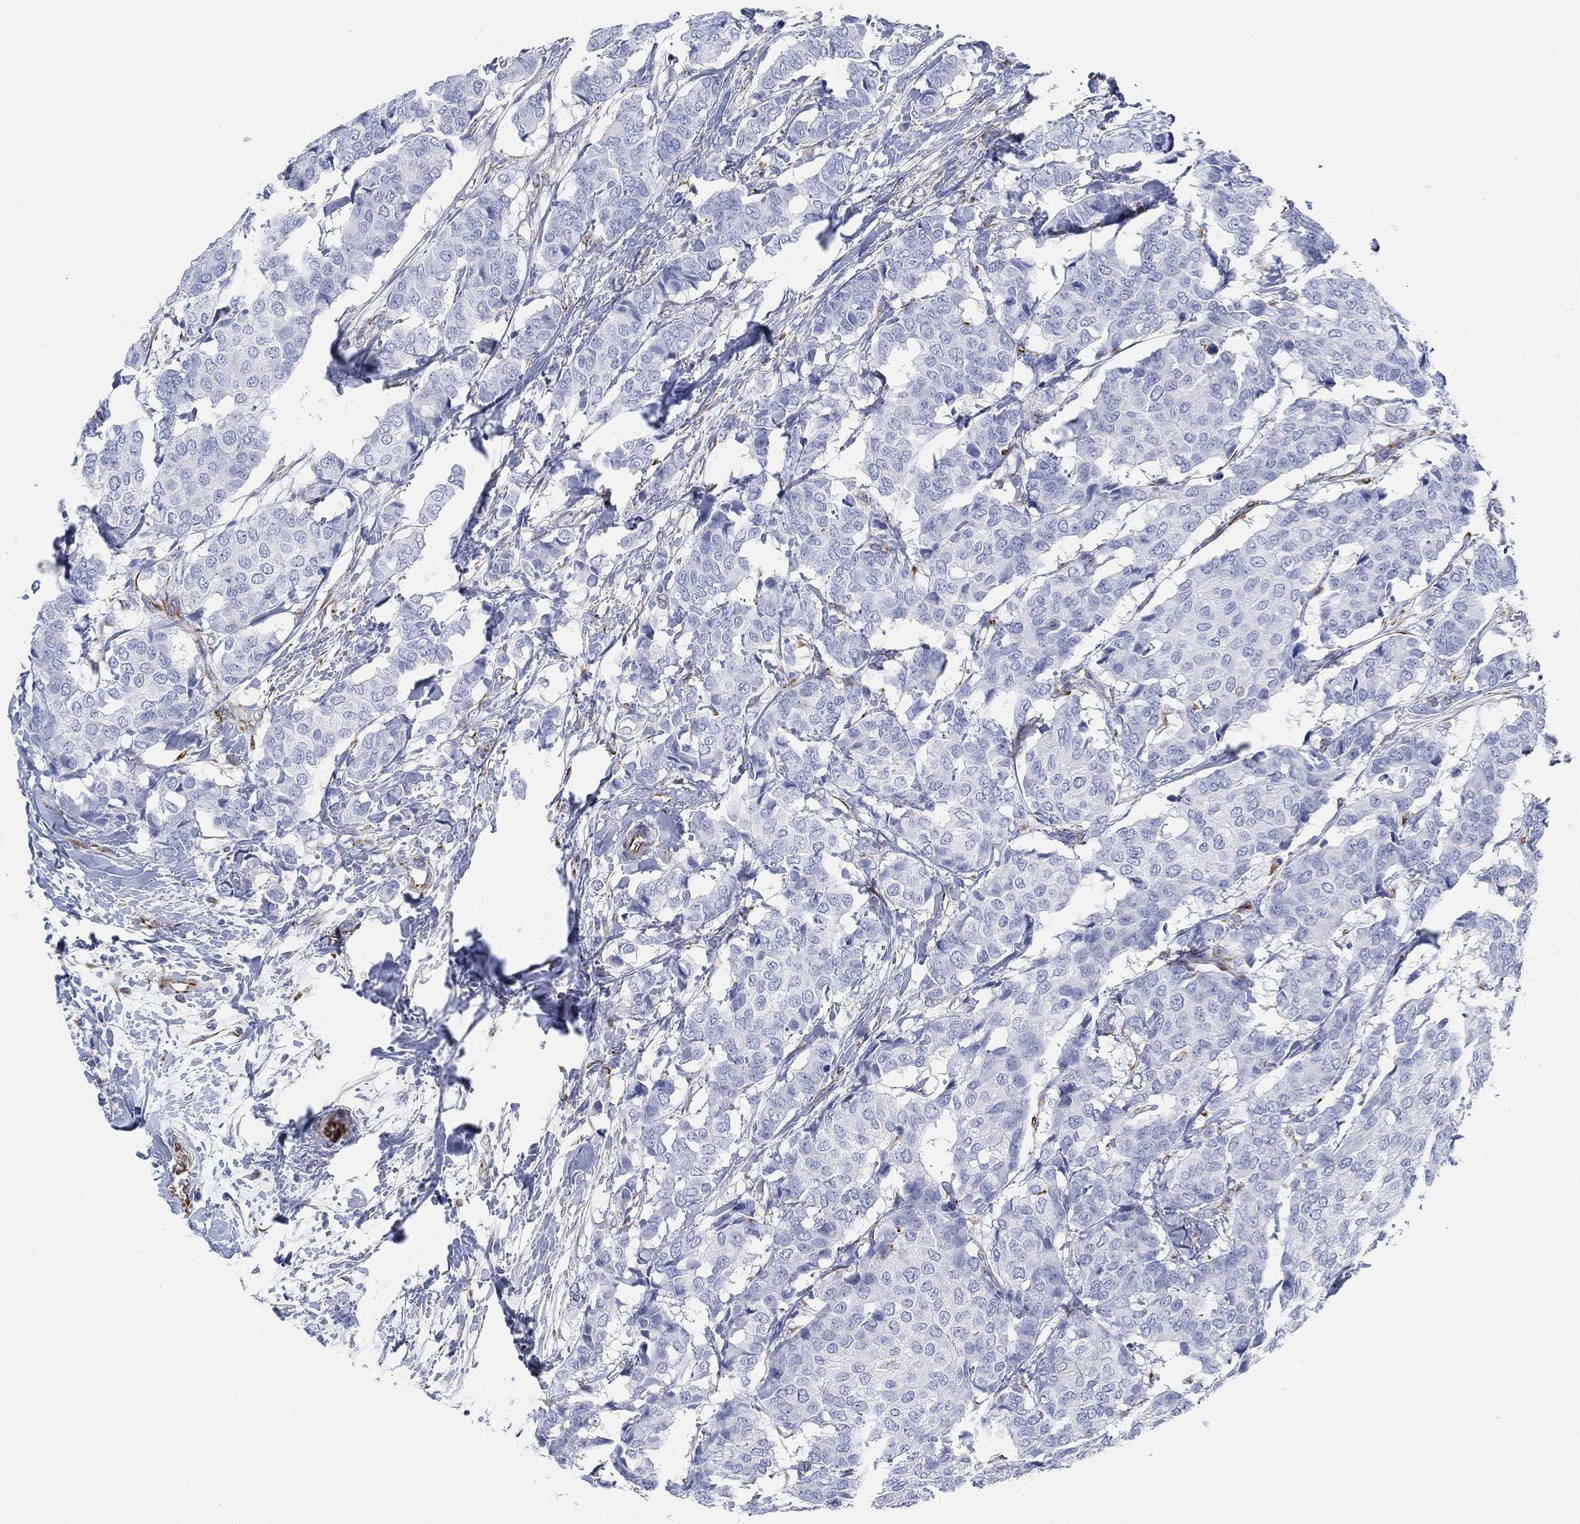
{"staining": {"intensity": "negative", "quantity": "none", "location": "none"}, "tissue": "breast cancer", "cell_type": "Tumor cells", "image_type": "cancer", "snomed": [{"axis": "morphology", "description": "Duct carcinoma"}, {"axis": "topography", "description": "Breast"}], "caption": "Tumor cells show no significant expression in breast cancer (infiltrating ductal carcinoma).", "gene": "PSKH2", "patient": {"sex": "female", "age": 75}}